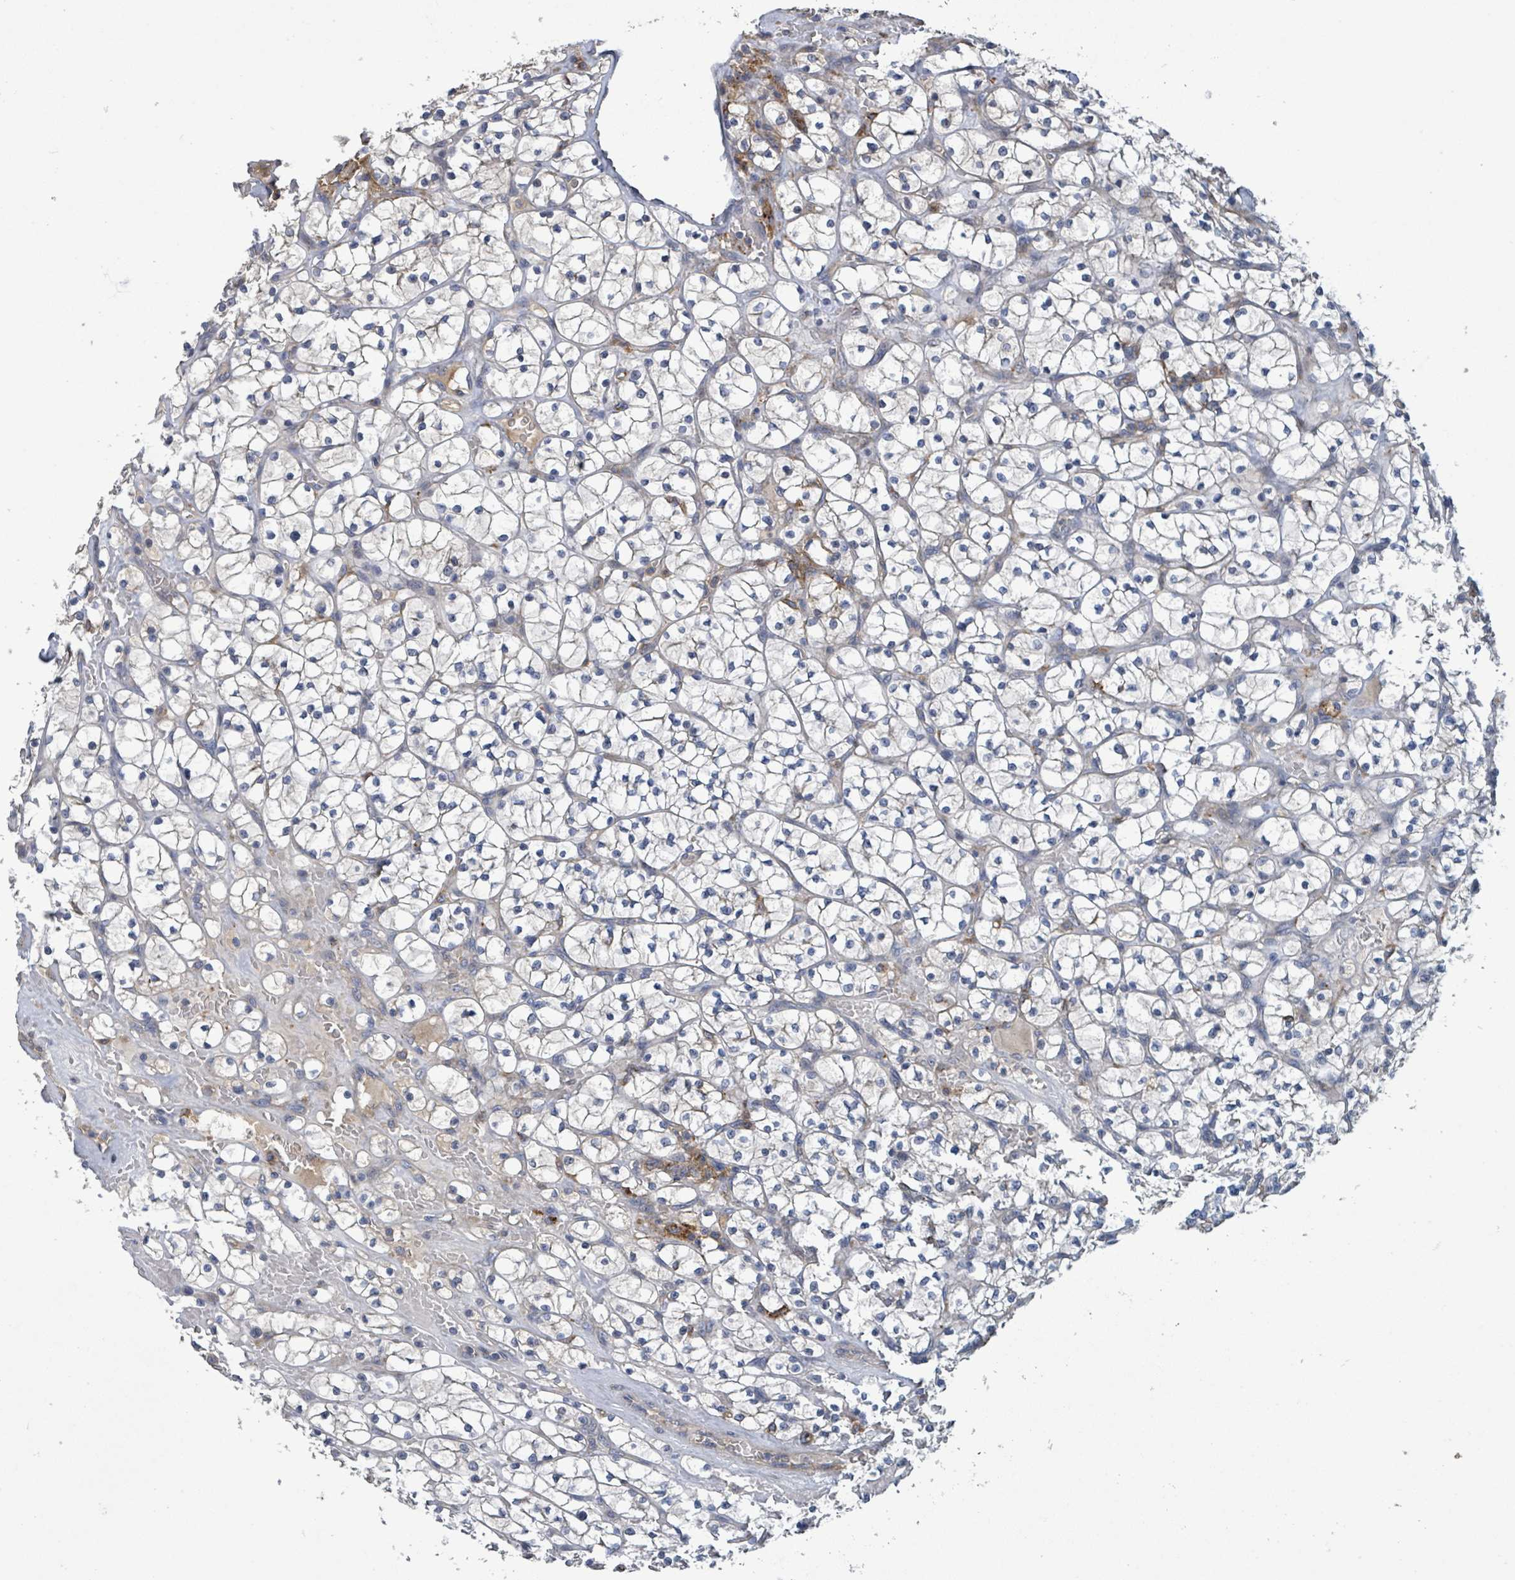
{"staining": {"intensity": "negative", "quantity": "none", "location": "none"}, "tissue": "renal cancer", "cell_type": "Tumor cells", "image_type": "cancer", "snomed": [{"axis": "morphology", "description": "Adenocarcinoma, NOS"}, {"axis": "topography", "description": "Kidney"}], "caption": "Adenocarcinoma (renal) stained for a protein using IHC displays no expression tumor cells.", "gene": "PLAAT1", "patient": {"sex": "female", "age": 64}}